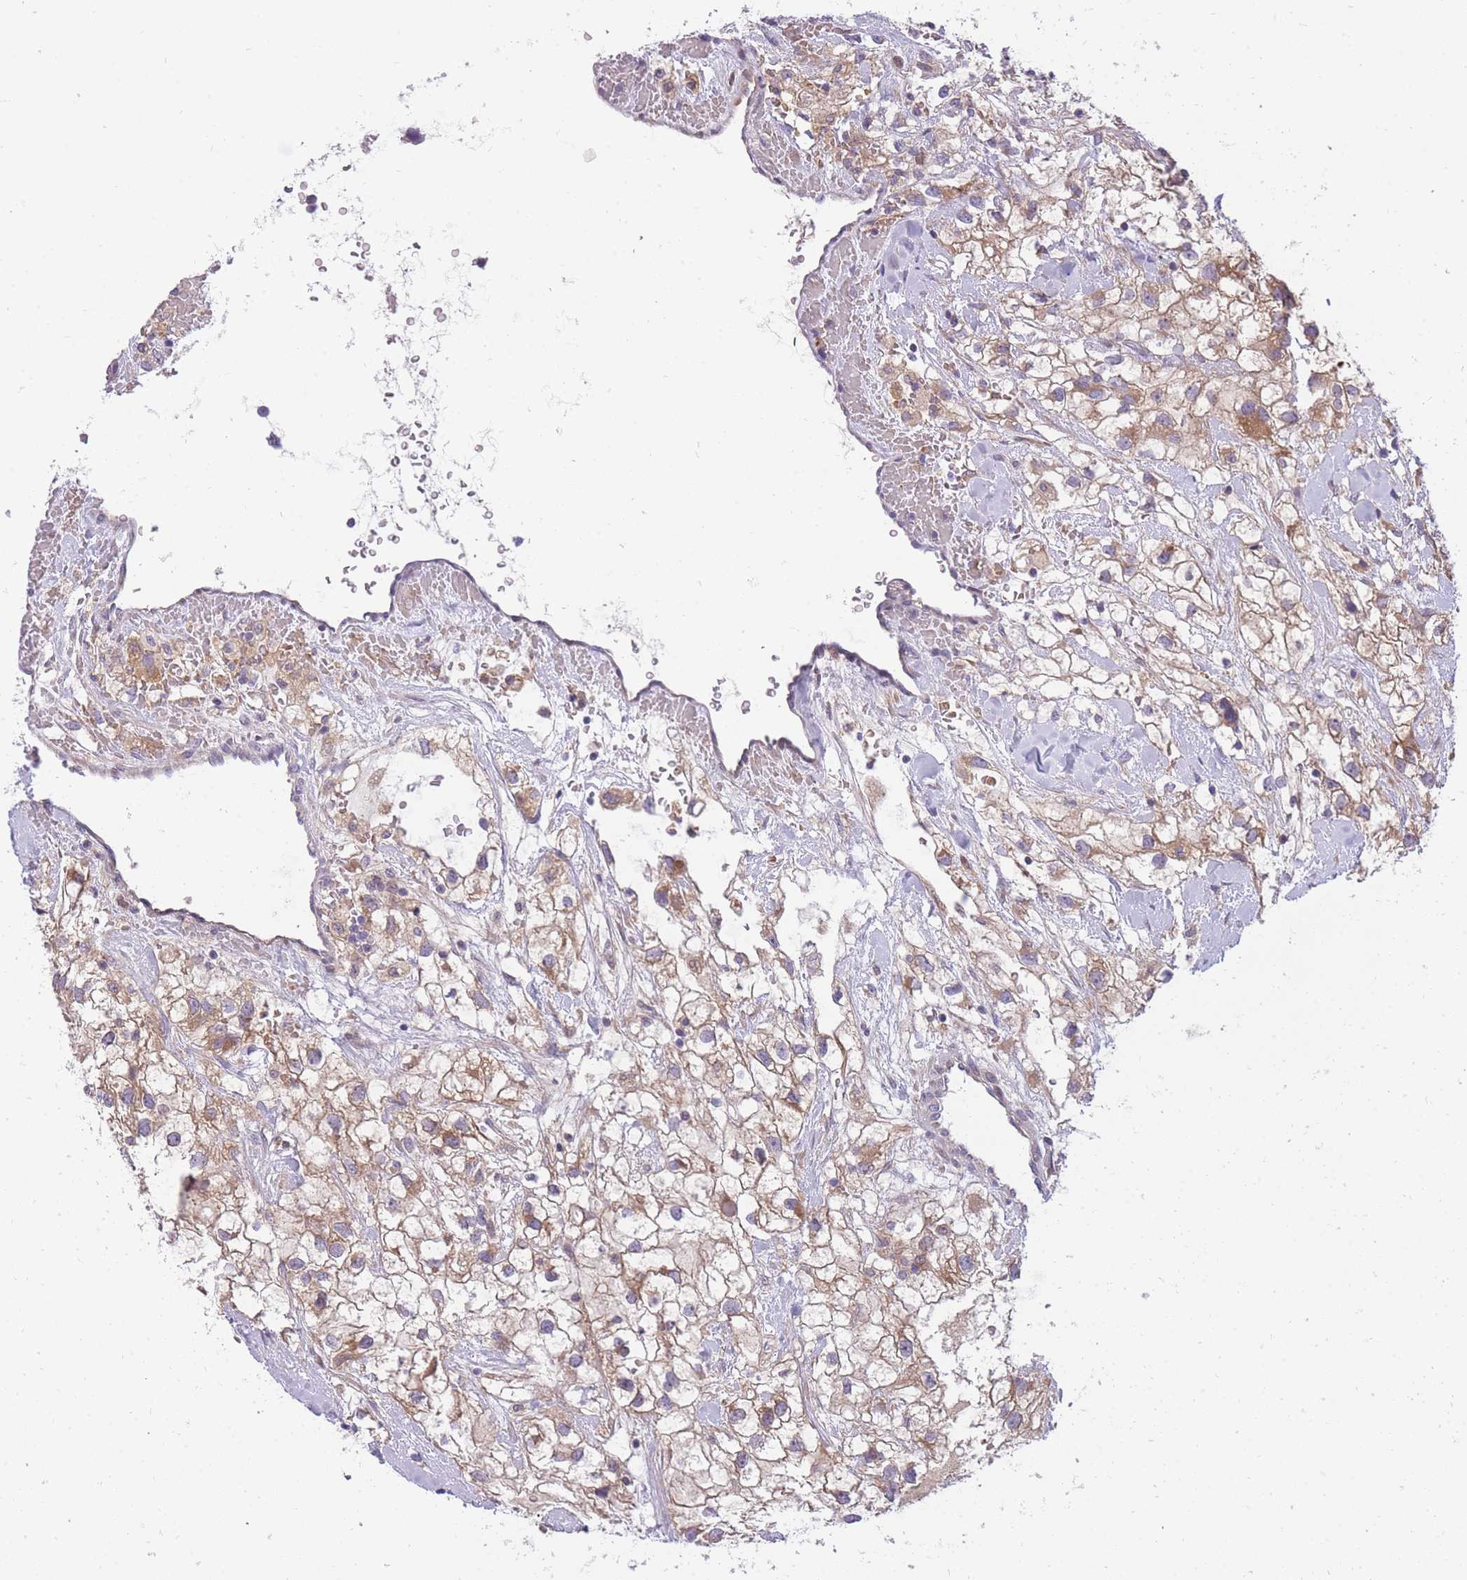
{"staining": {"intensity": "moderate", "quantity": "25%-75%", "location": "cytoplasmic/membranous"}, "tissue": "renal cancer", "cell_type": "Tumor cells", "image_type": "cancer", "snomed": [{"axis": "morphology", "description": "Adenocarcinoma, NOS"}, {"axis": "topography", "description": "Kidney"}], "caption": "Adenocarcinoma (renal) was stained to show a protein in brown. There is medium levels of moderate cytoplasmic/membranous expression in about 25%-75% of tumor cells.", "gene": "CRYGN", "patient": {"sex": "male", "age": 59}}